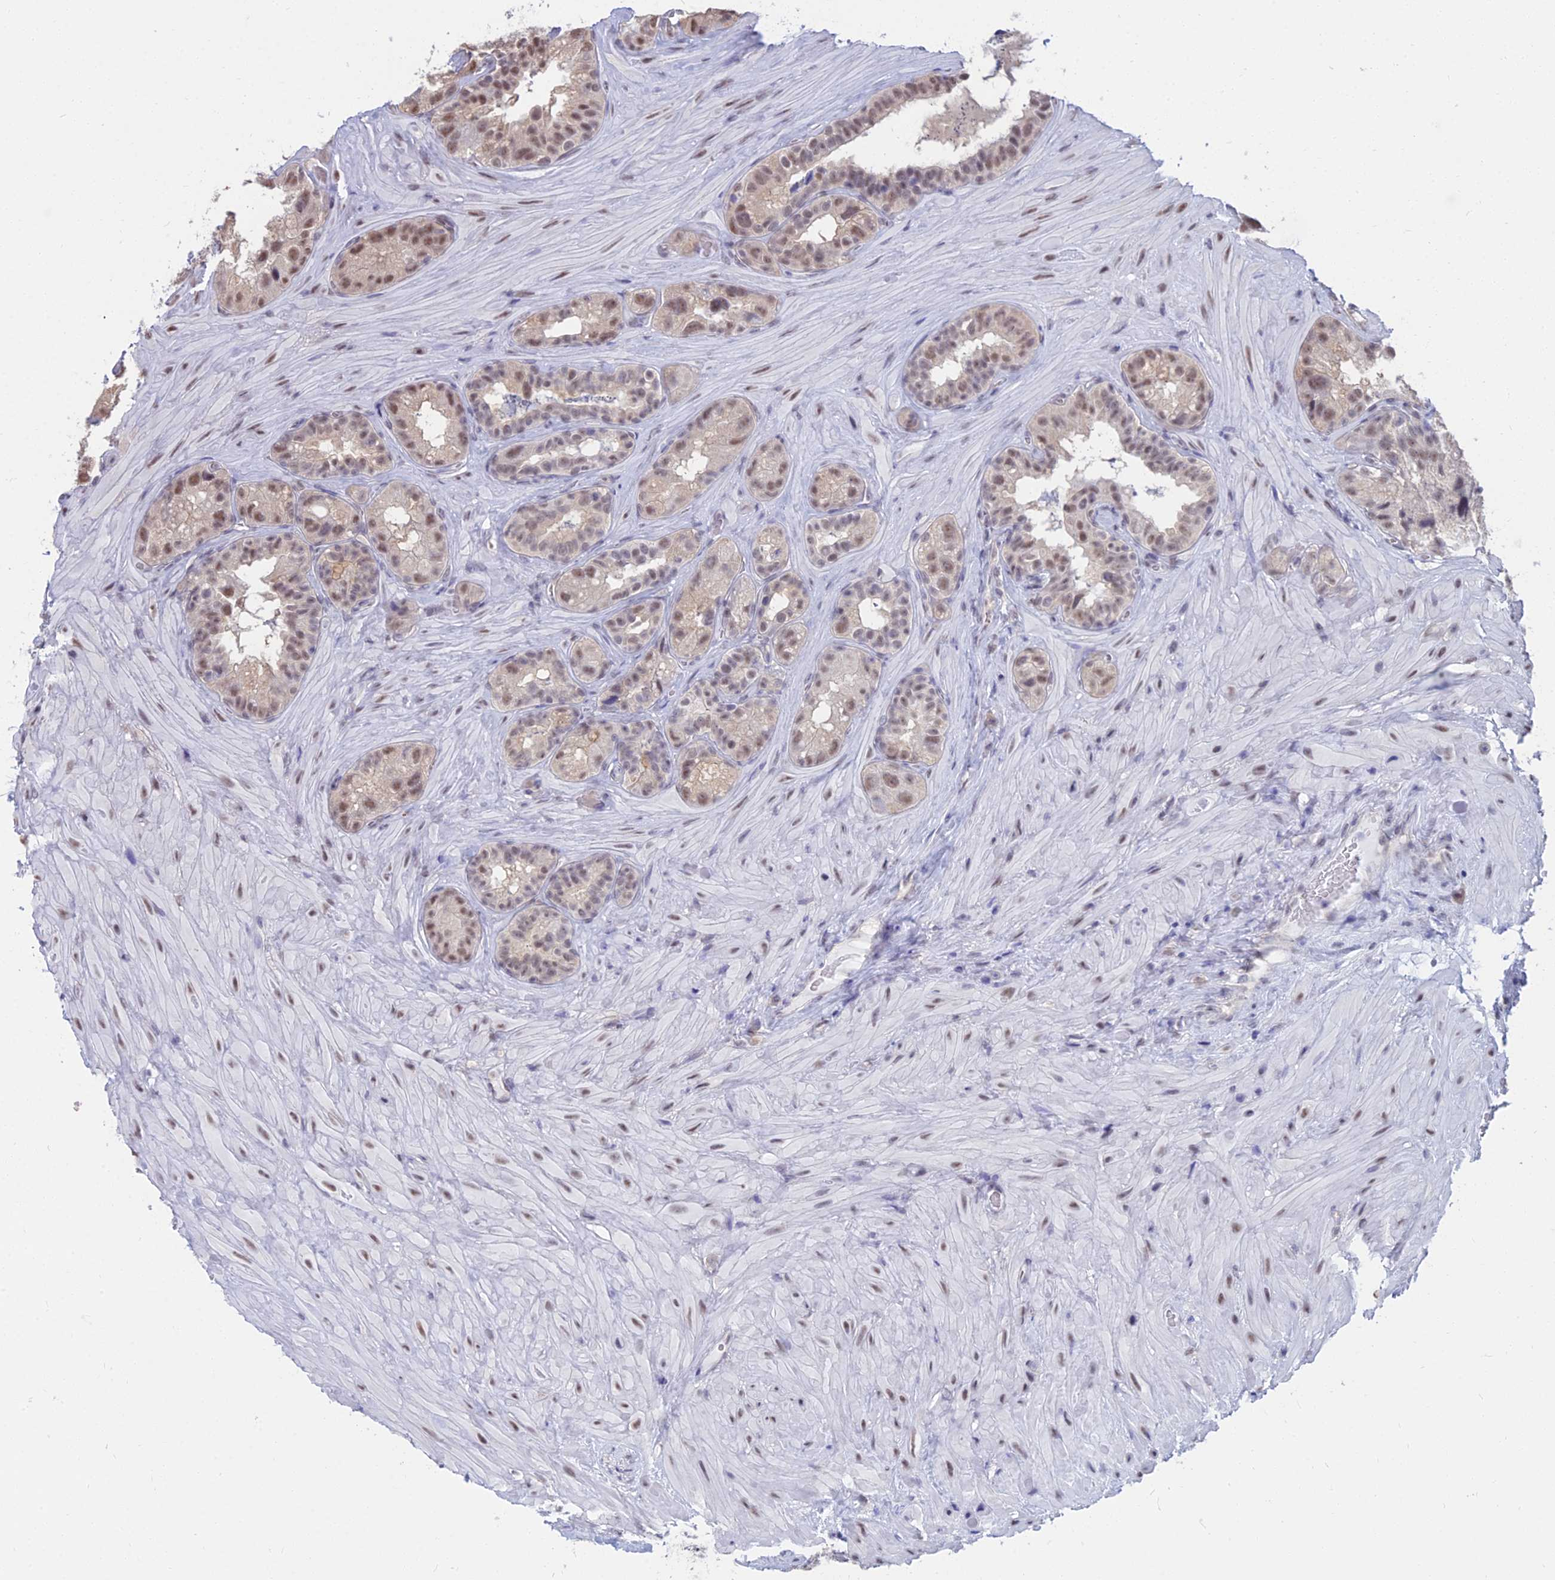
{"staining": {"intensity": "moderate", "quantity": "<25%", "location": "nuclear"}, "tissue": "seminal vesicle", "cell_type": "Glandular cells", "image_type": "normal", "snomed": [{"axis": "morphology", "description": "Normal tissue, NOS"}, {"axis": "topography", "description": "Seminal veicle"}, {"axis": "topography", "description": "Peripheral nerve tissue"}], "caption": "Glandular cells display moderate nuclear staining in about <25% of cells in unremarkable seminal vesicle.", "gene": "SRSF7", "patient": {"sex": "male", "age": 67}}